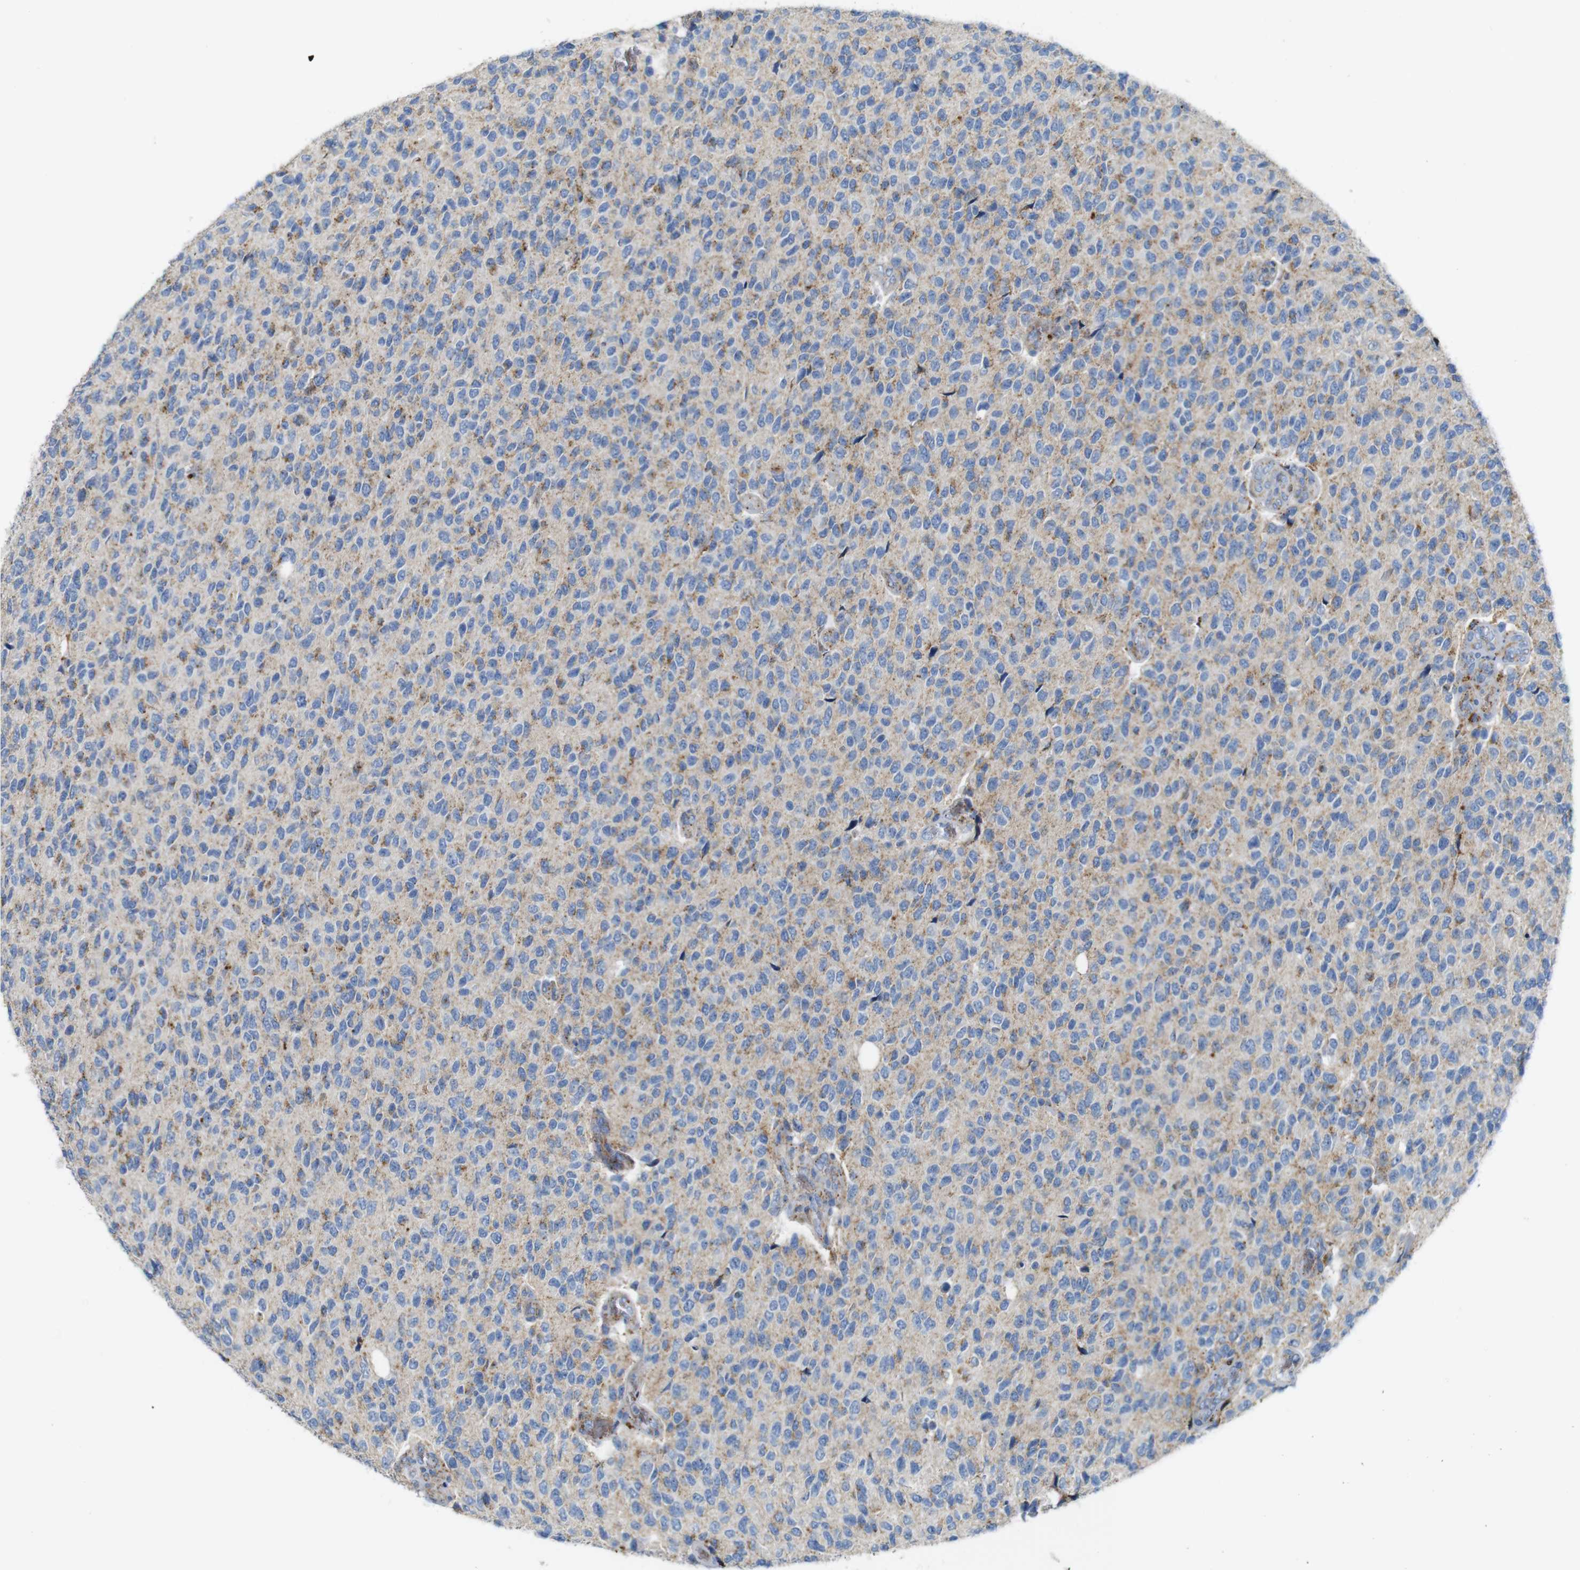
{"staining": {"intensity": "weak", "quantity": "25%-75%", "location": "cytoplasmic/membranous"}, "tissue": "glioma", "cell_type": "Tumor cells", "image_type": "cancer", "snomed": [{"axis": "morphology", "description": "Glioma, malignant, High grade"}, {"axis": "topography", "description": "pancreas cauda"}], "caption": "A brown stain highlights weak cytoplasmic/membranous expression of a protein in human glioma tumor cells.", "gene": "NHLRC3", "patient": {"sex": "male", "age": 60}}